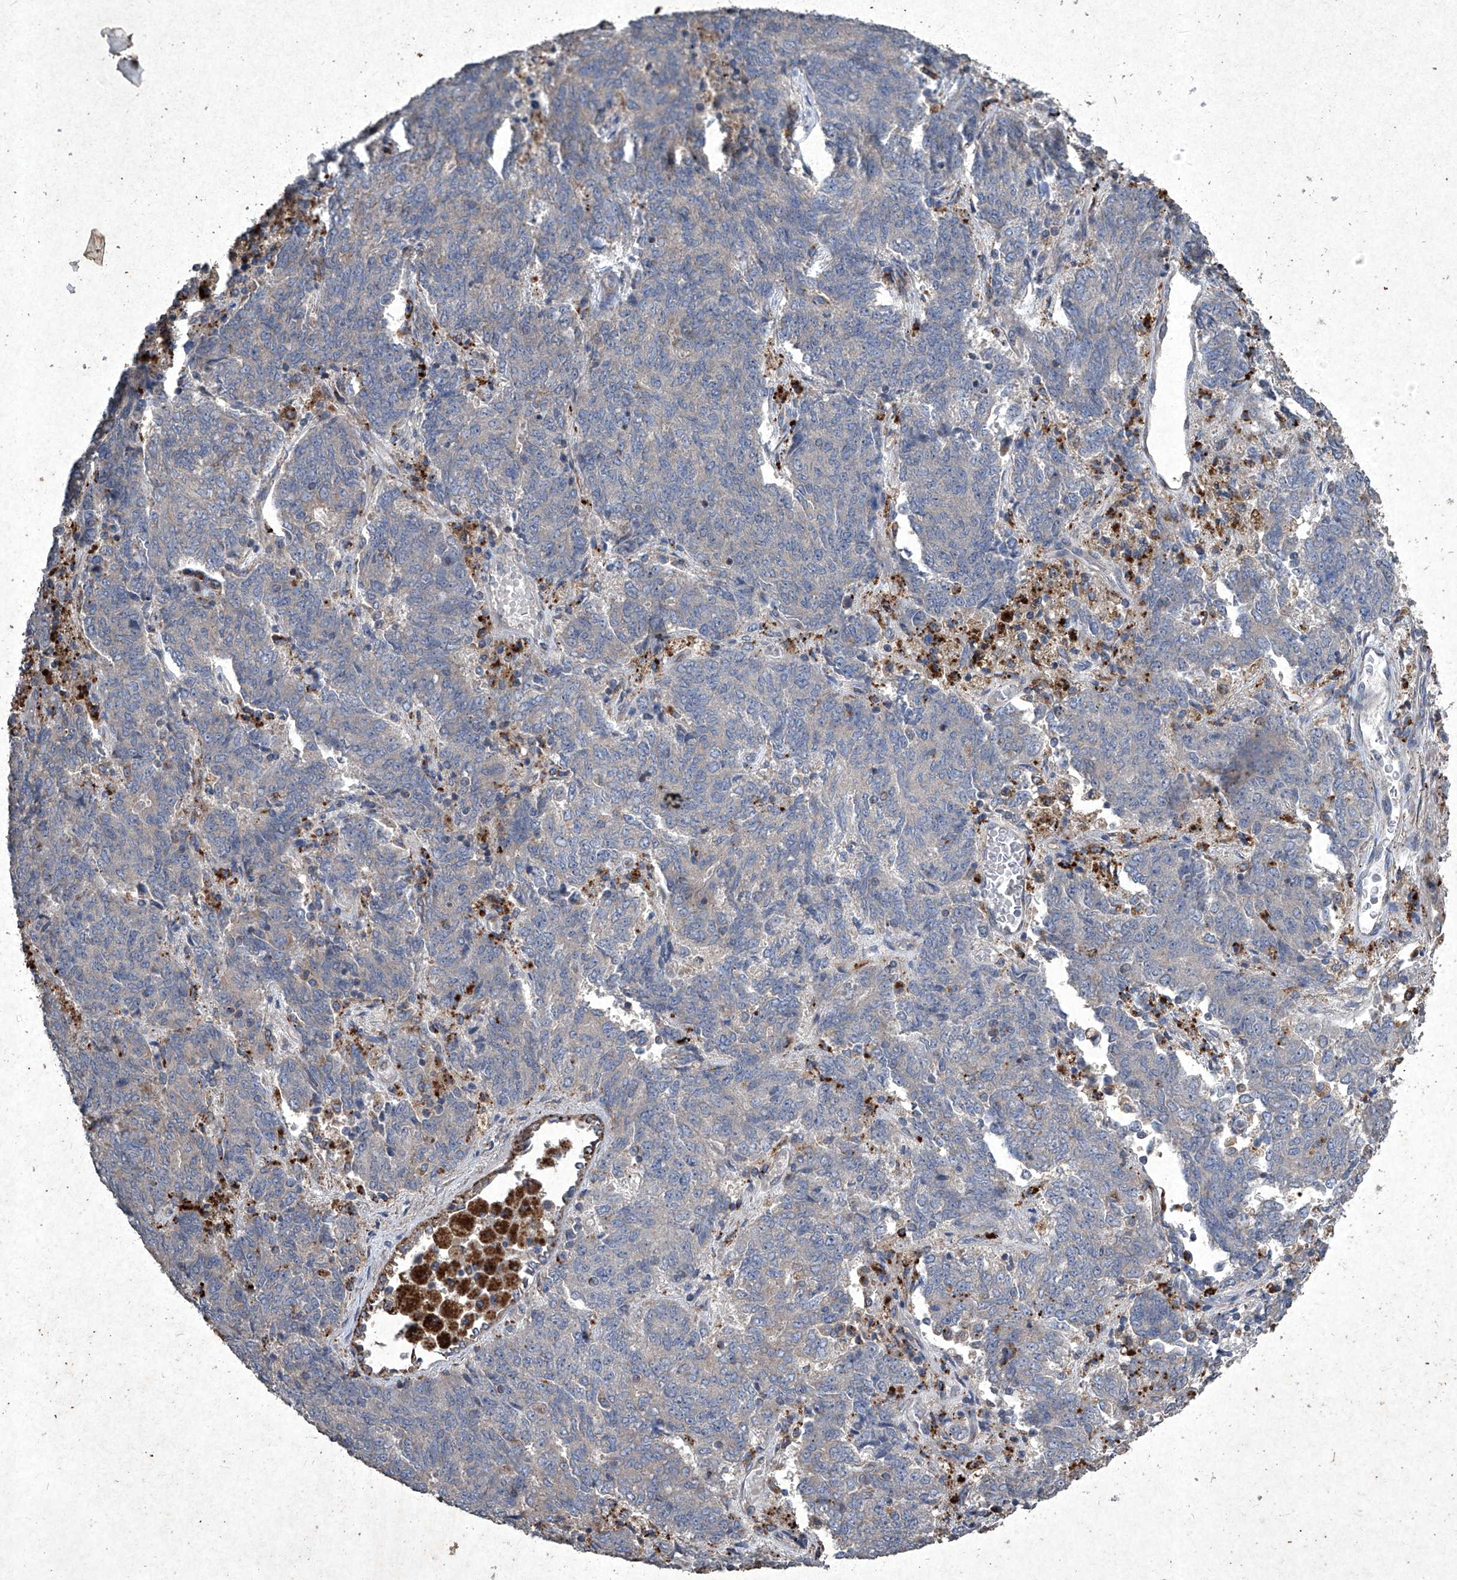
{"staining": {"intensity": "negative", "quantity": "none", "location": "none"}, "tissue": "endometrial cancer", "cell_type": "Tumor cells", "image_type": "cancer", "snomed": [{"axis": "morphology", "description": "Adenocarcinoma, NOS"}, {"axis": "topography", "description": "Endometrium"}], "caption": "An image of endometrial adenocarcinoma stained for a protein shows no brown staining in tumor cells.", "gene": "MED16", "patient": {"sex": "female", "age": 80}}